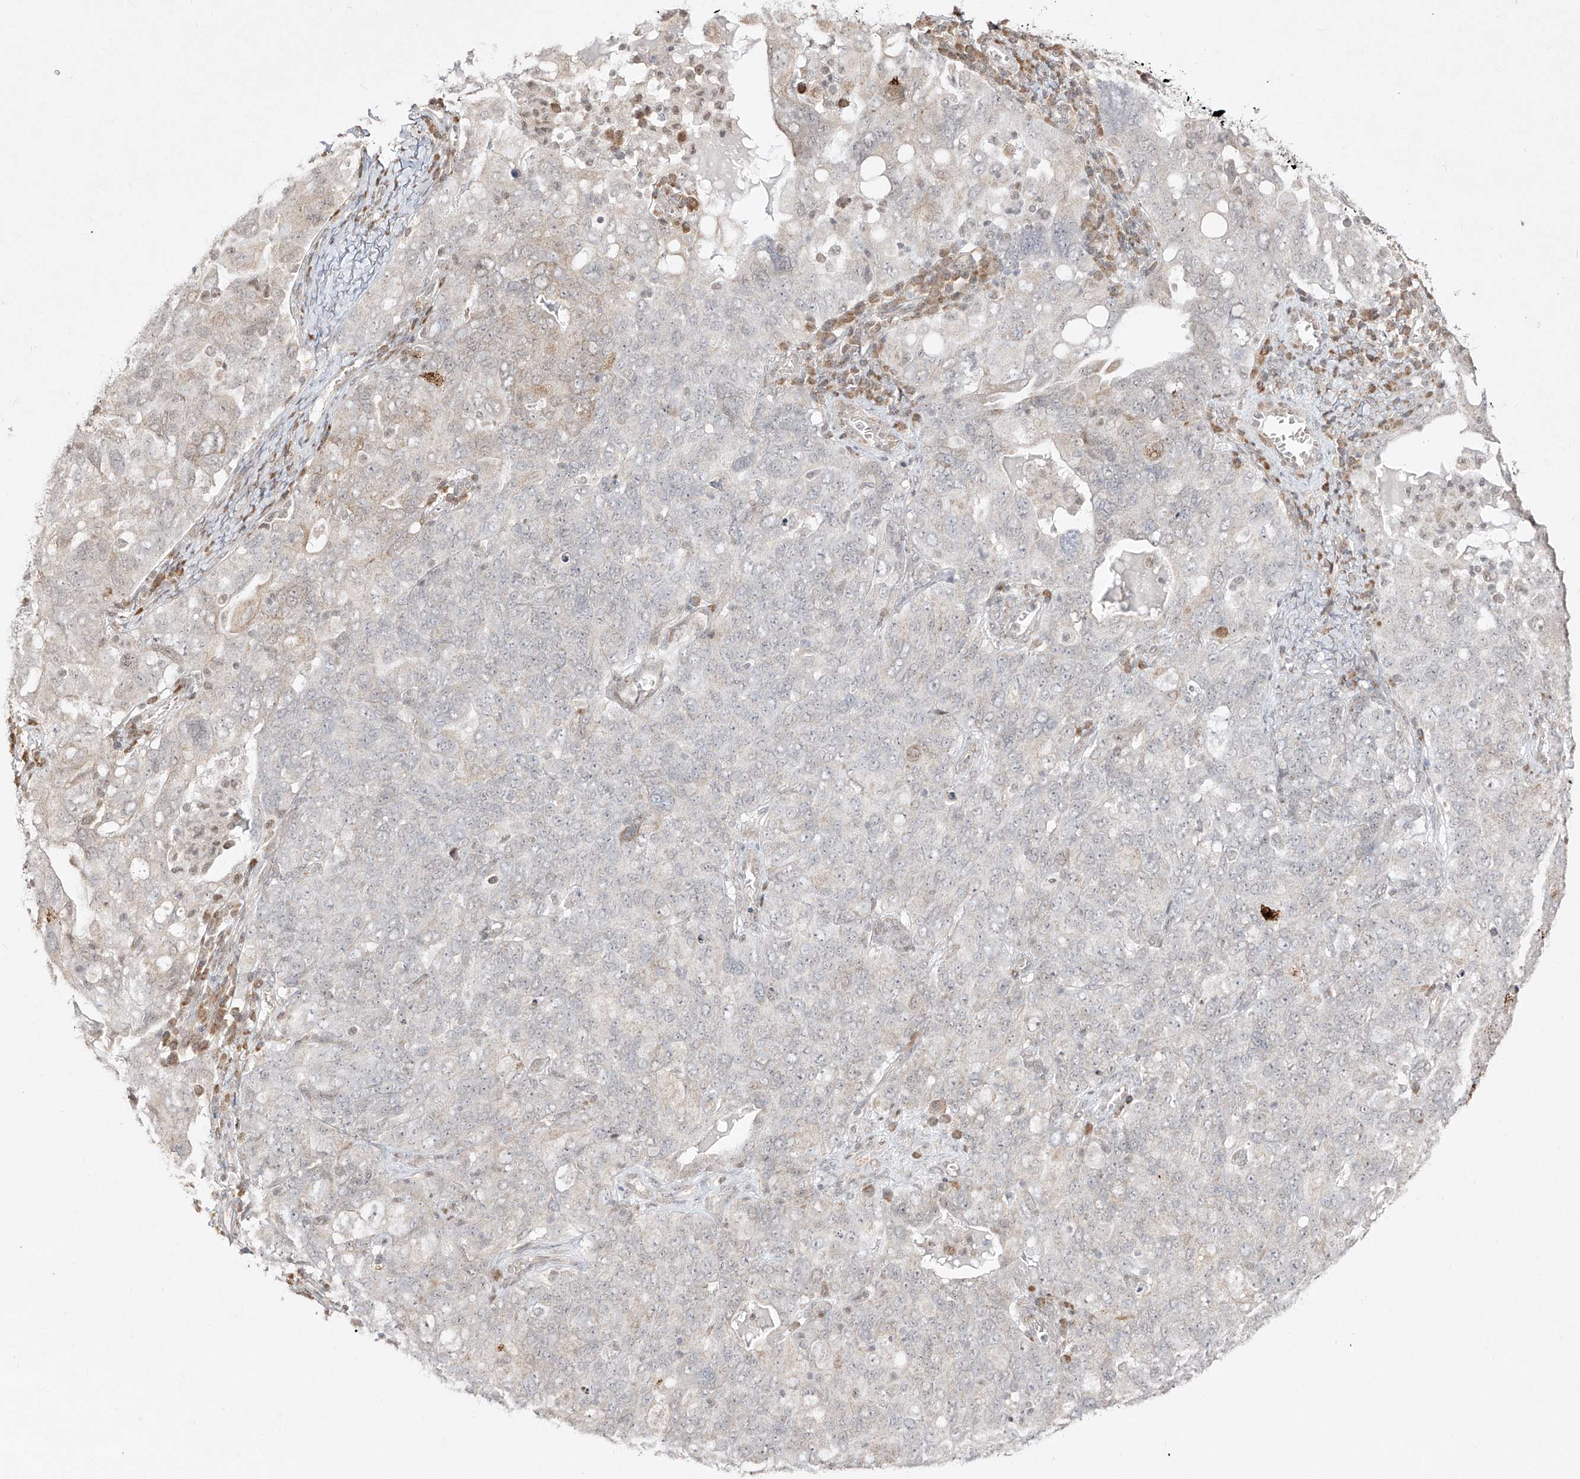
{"staining": {"intensity": "negative", "quantity": "none", "location": "none"}, "tissue": "ovarian cancer", "cell_type": "Tumor cells", "image_type": "cancer", "snomed": [{"axis": "morphology", "description": "Carcinoma, endometroid"}, {"axis": "topography", "description": "Ovary"}], "caption": "The immunohistochemistry (IHC) image has no significant staining in tumor cells of ovarian cancer tissue.", "gene": "SNRNP27", "patient": {"sex": "female", "age": 62}}